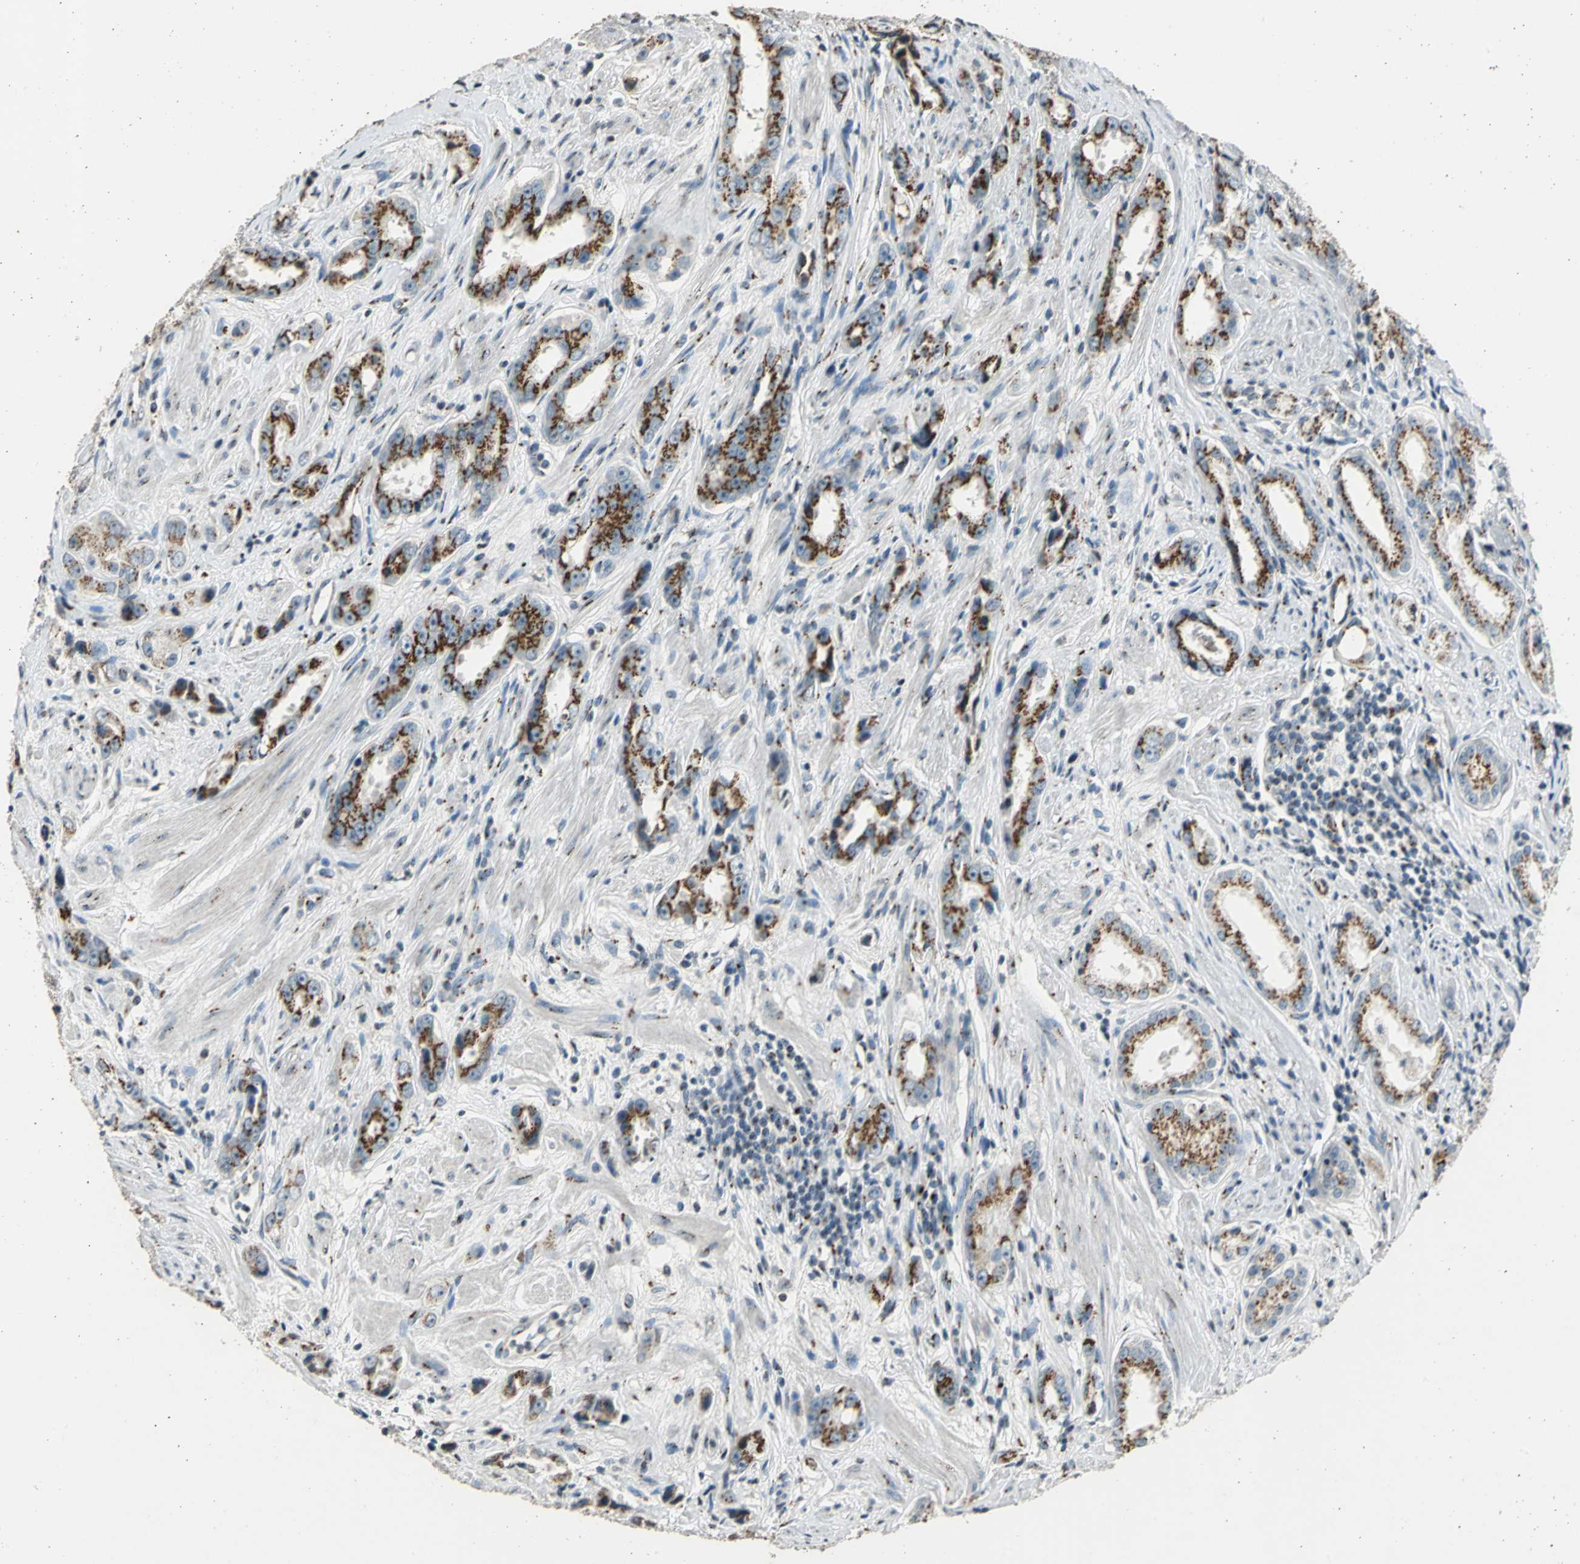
{"staining": {"intensity": "moderate", "quantity": "25%-75%", "location": "cytoplasmic/membranous"}, "tissue": "prostate cancer", "cell_type": "Tumor cells", "image_type": "cancer", "snomed": [{"axis": "morphology", "description": "Adenocarcinoma, Medium grade"}, {"axis": "topography", "description": "Prostate"}], "caption": "A brown stain shows moderate cytoplasmic/membranous expression of a protein in adenocarcinoma (medium-grade) (prostate) tumor cells.", "gene": "TMEM115", "patient": {"sex": "male", "age": 53}}